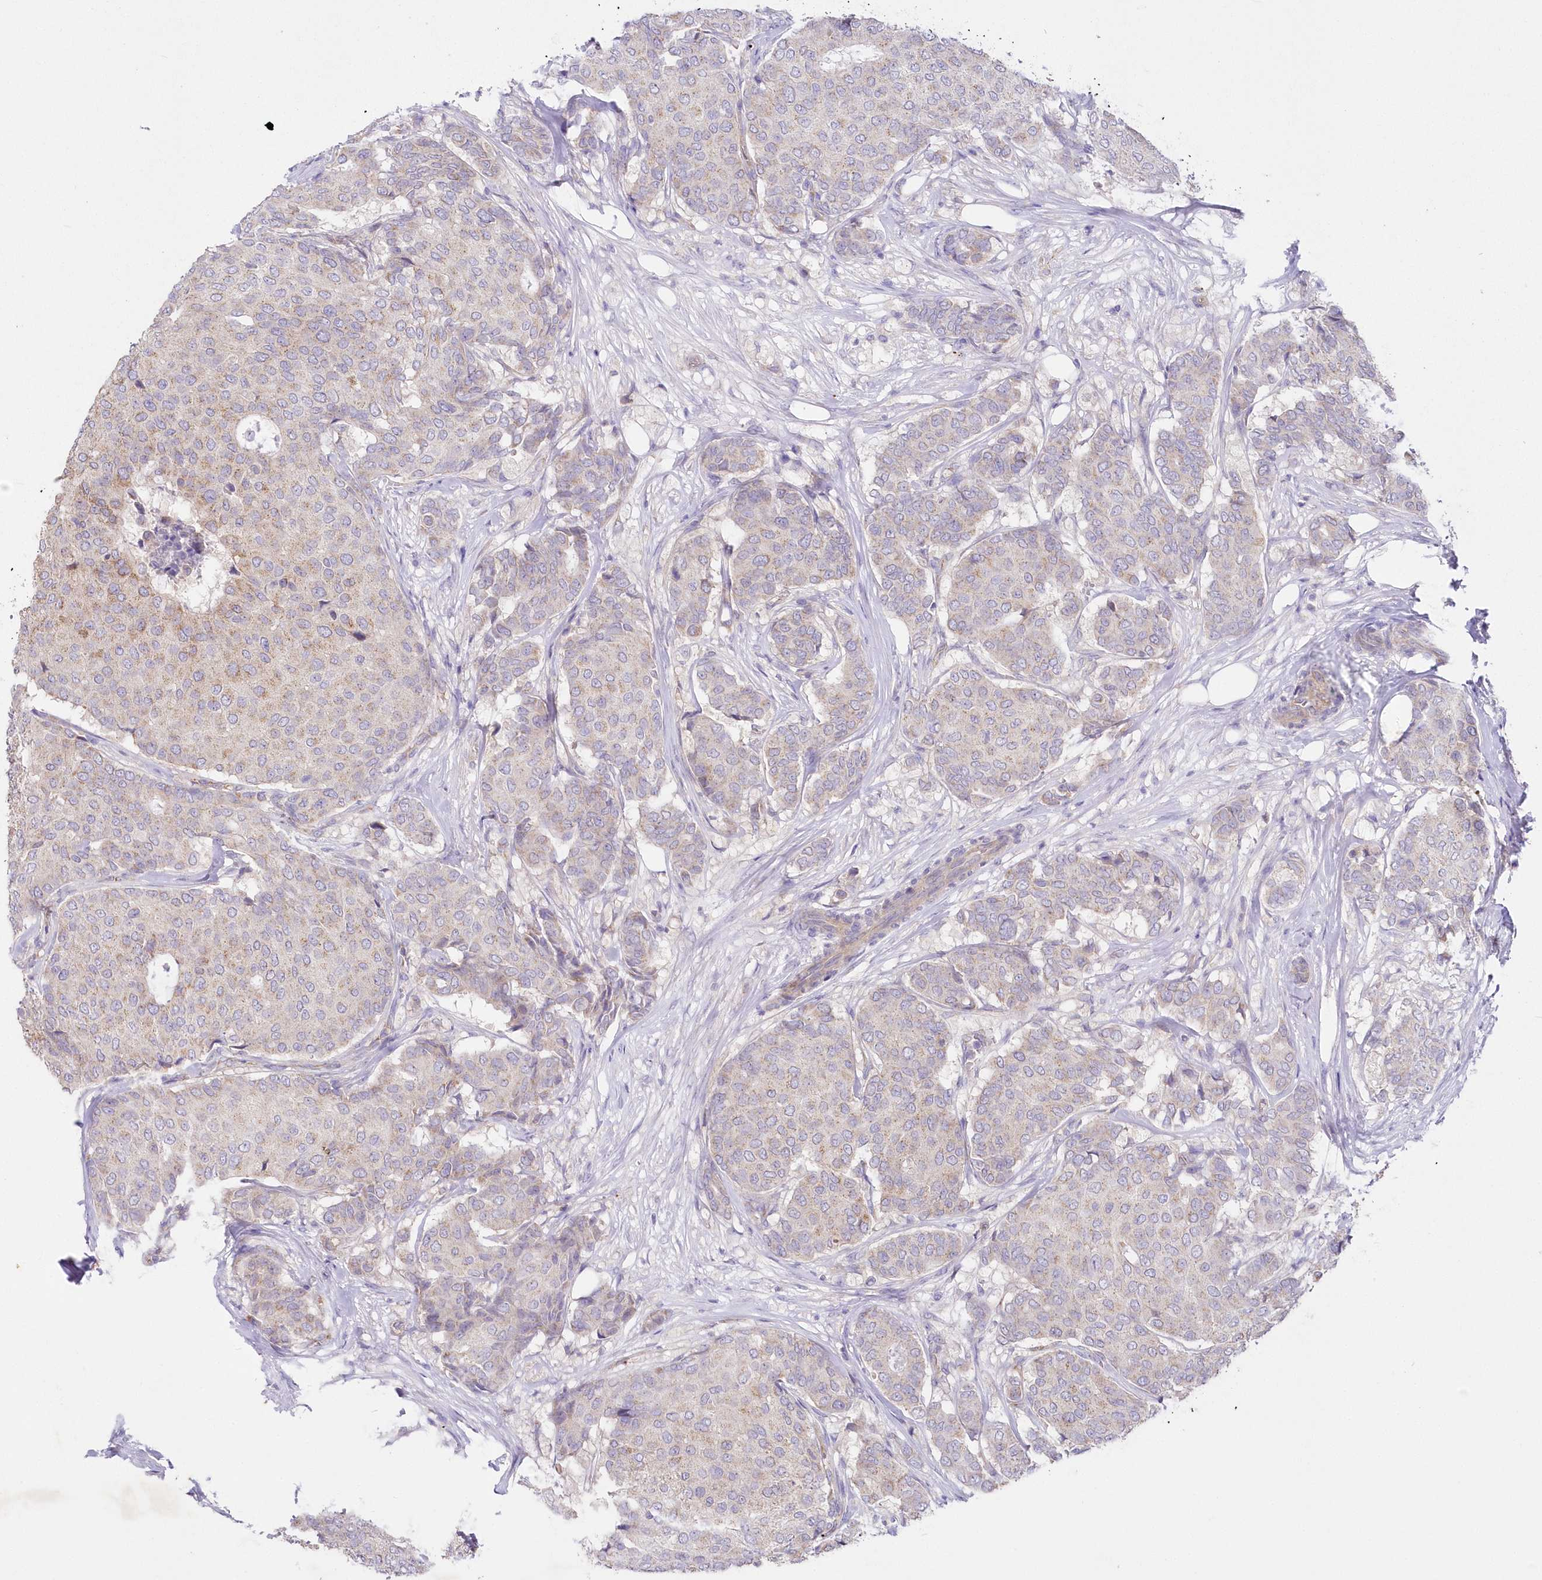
{"staining": {"intensity": "weak", "quantity": "<25%", "location": "cytoplasmic/membranous"}, "tissue": "breast cancer", "cell_type": "Tumor cells", "image_type": "cancer", "snomed": [{"axis": "morphology", "description": "Duct carcinoma"}, {"axis": "topography", "description": "Breast"}], "caption": "An image of breast cancer (infiltrating ductal carcinoma) stained for a protein exhibits no brown staining in tumor cells.", "gene": "ITSN2", "patient": {"sex": "female", "age": 75}}